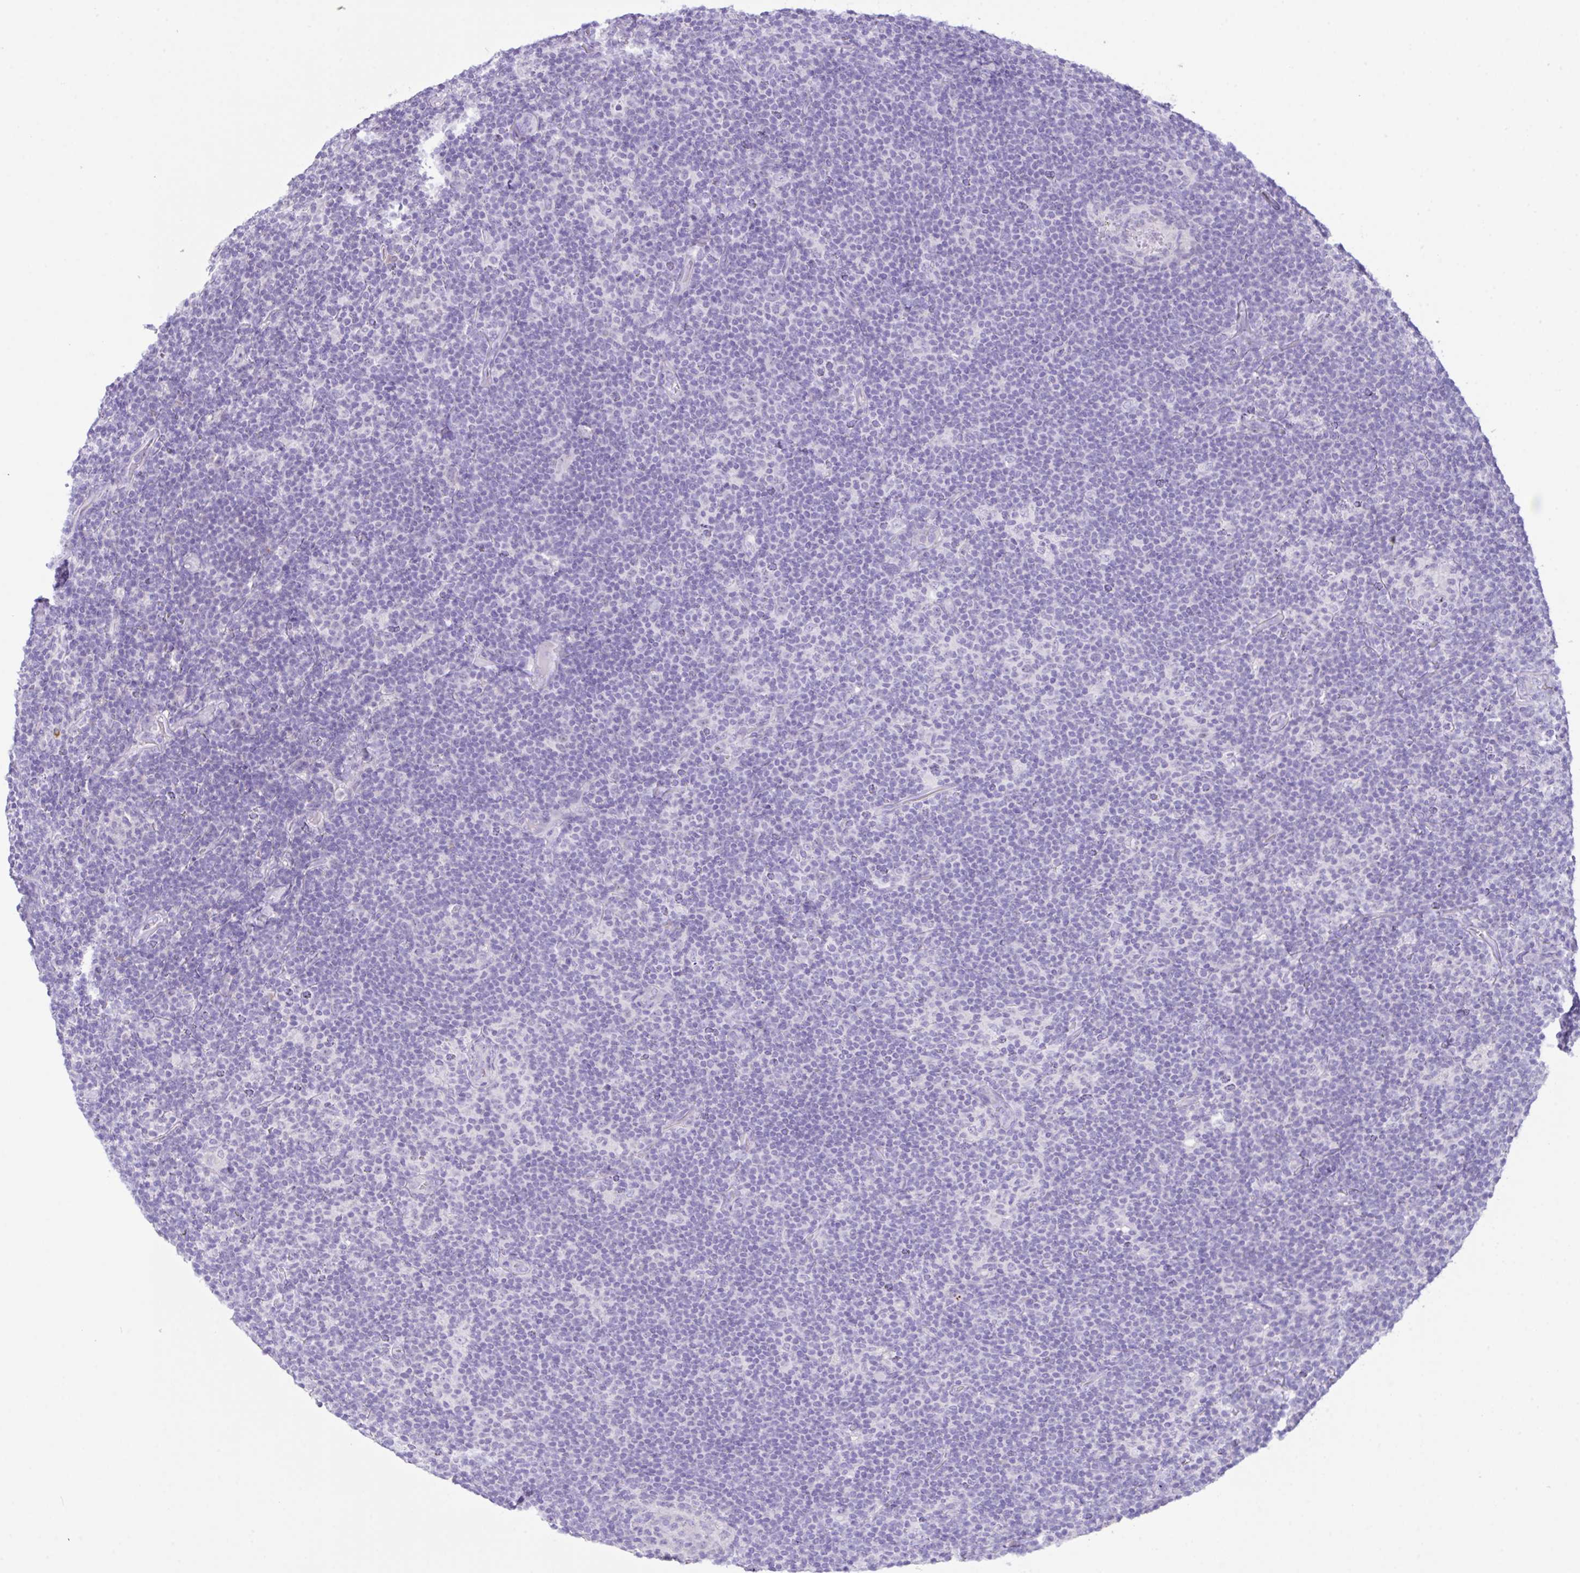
{"staining": {"intensity": "negative", "quantity": "none", "location": "none"}, "tissue": "lymphoma", "cell_type": "Tumor cells", "image_type": "cancer", "snomed": [{"axis": "morphology", "description": "Hodgkin's disease, NOS"}, {"axis": "topography", "description": "Lymph node"}], "caption": "Hodgkin's disease was stained to show a protein in brown. There is no significant expression in tumor cells.", "gene": "CST11", "patient": {"sex": "female", "age": 57}}